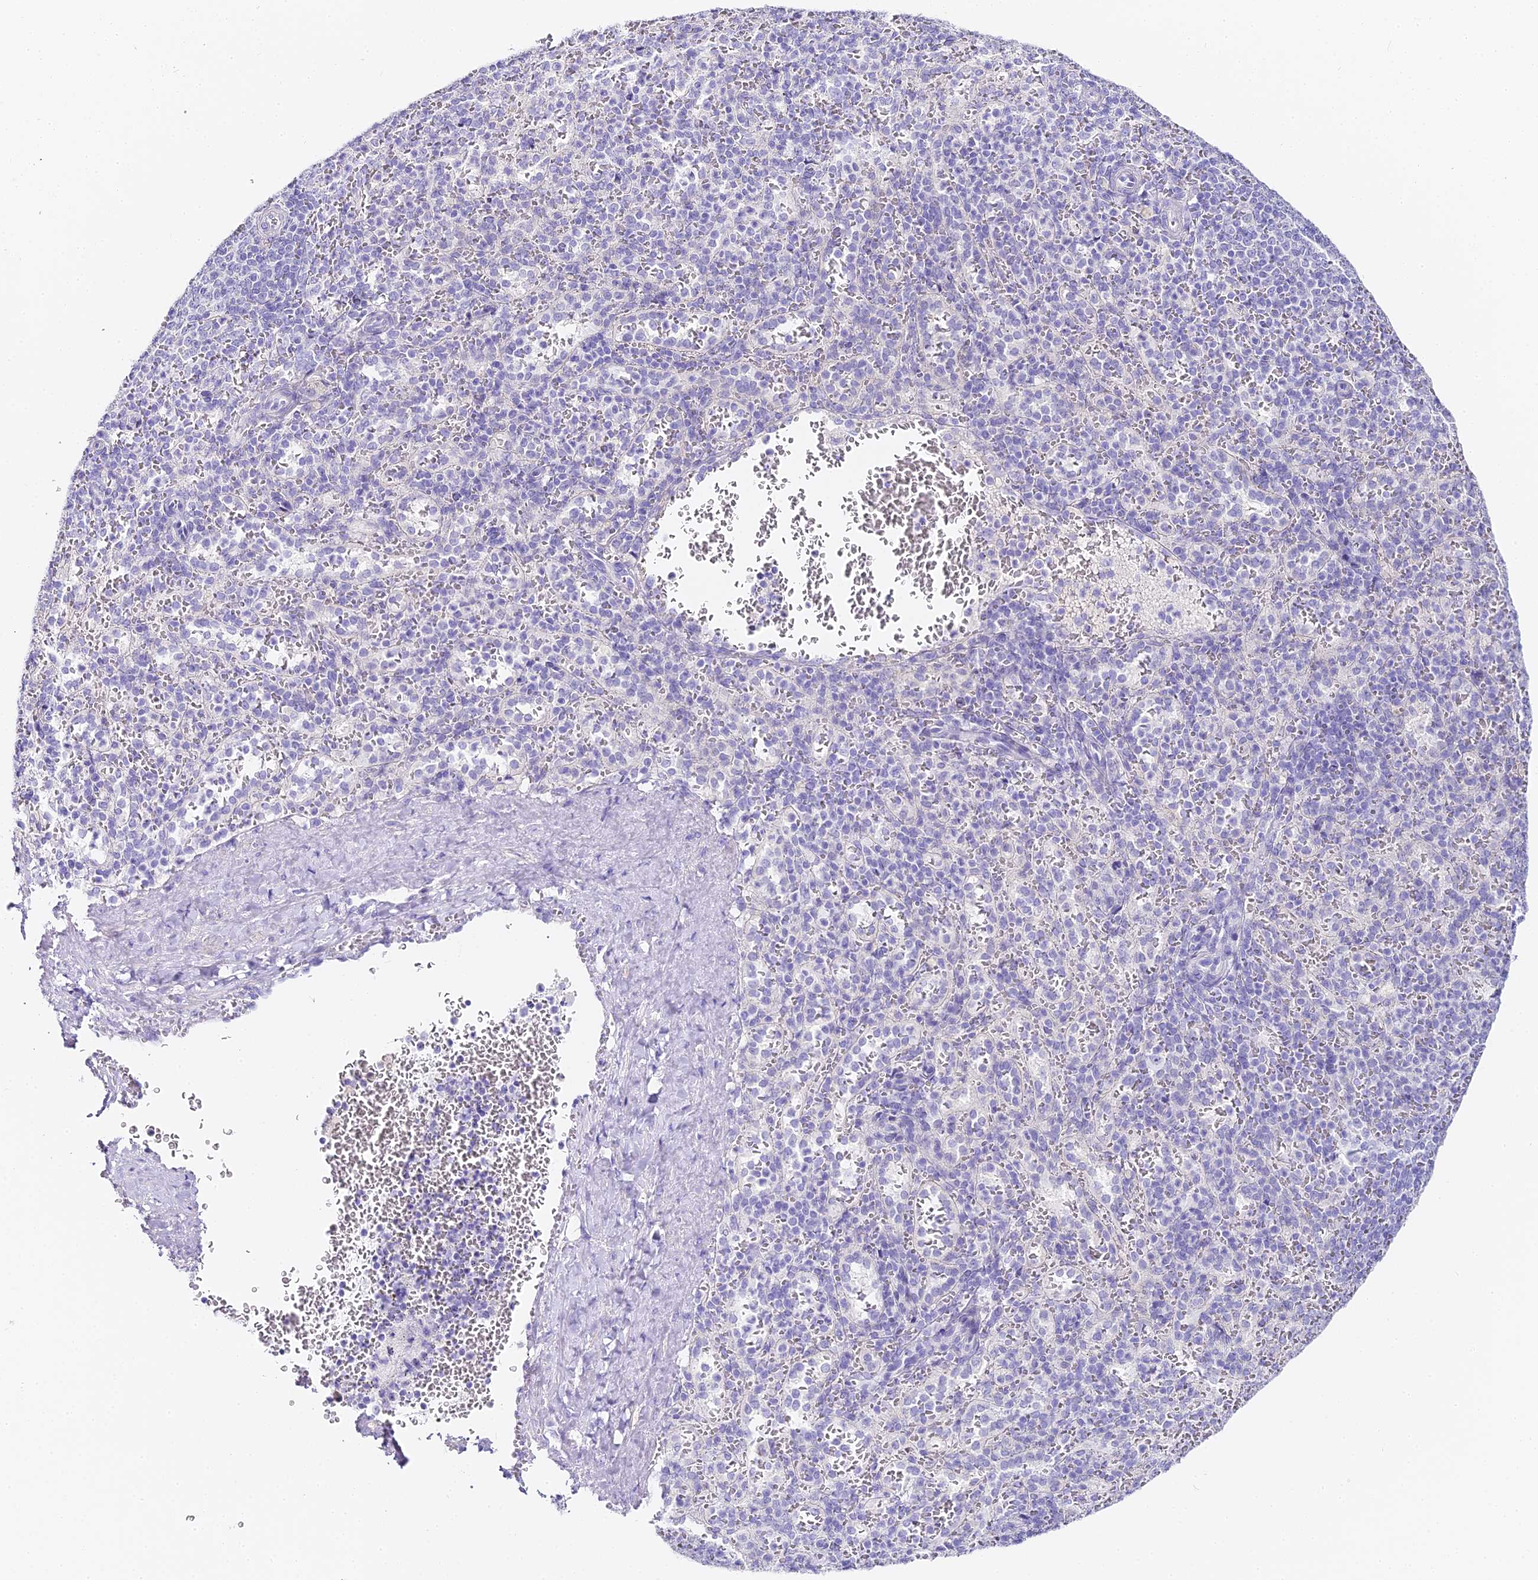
{"staining": {"intensity": "negative", "quantity": "none", "location": "none"}, "tissue": "spleen", "cell_type": "Cells in red pulp", "image_type": "normal", "snomed": [{"axis": "morphology", "description": "Normal tissue, NOS"}, {"axis": "topography", "description": "Spleen"}], "caption": "Image shows no protein positivity in cells in red pulp of unremarkable spleen.", "gene": "ABHD14A", "patient": {"sex": "female", "age": 21}}